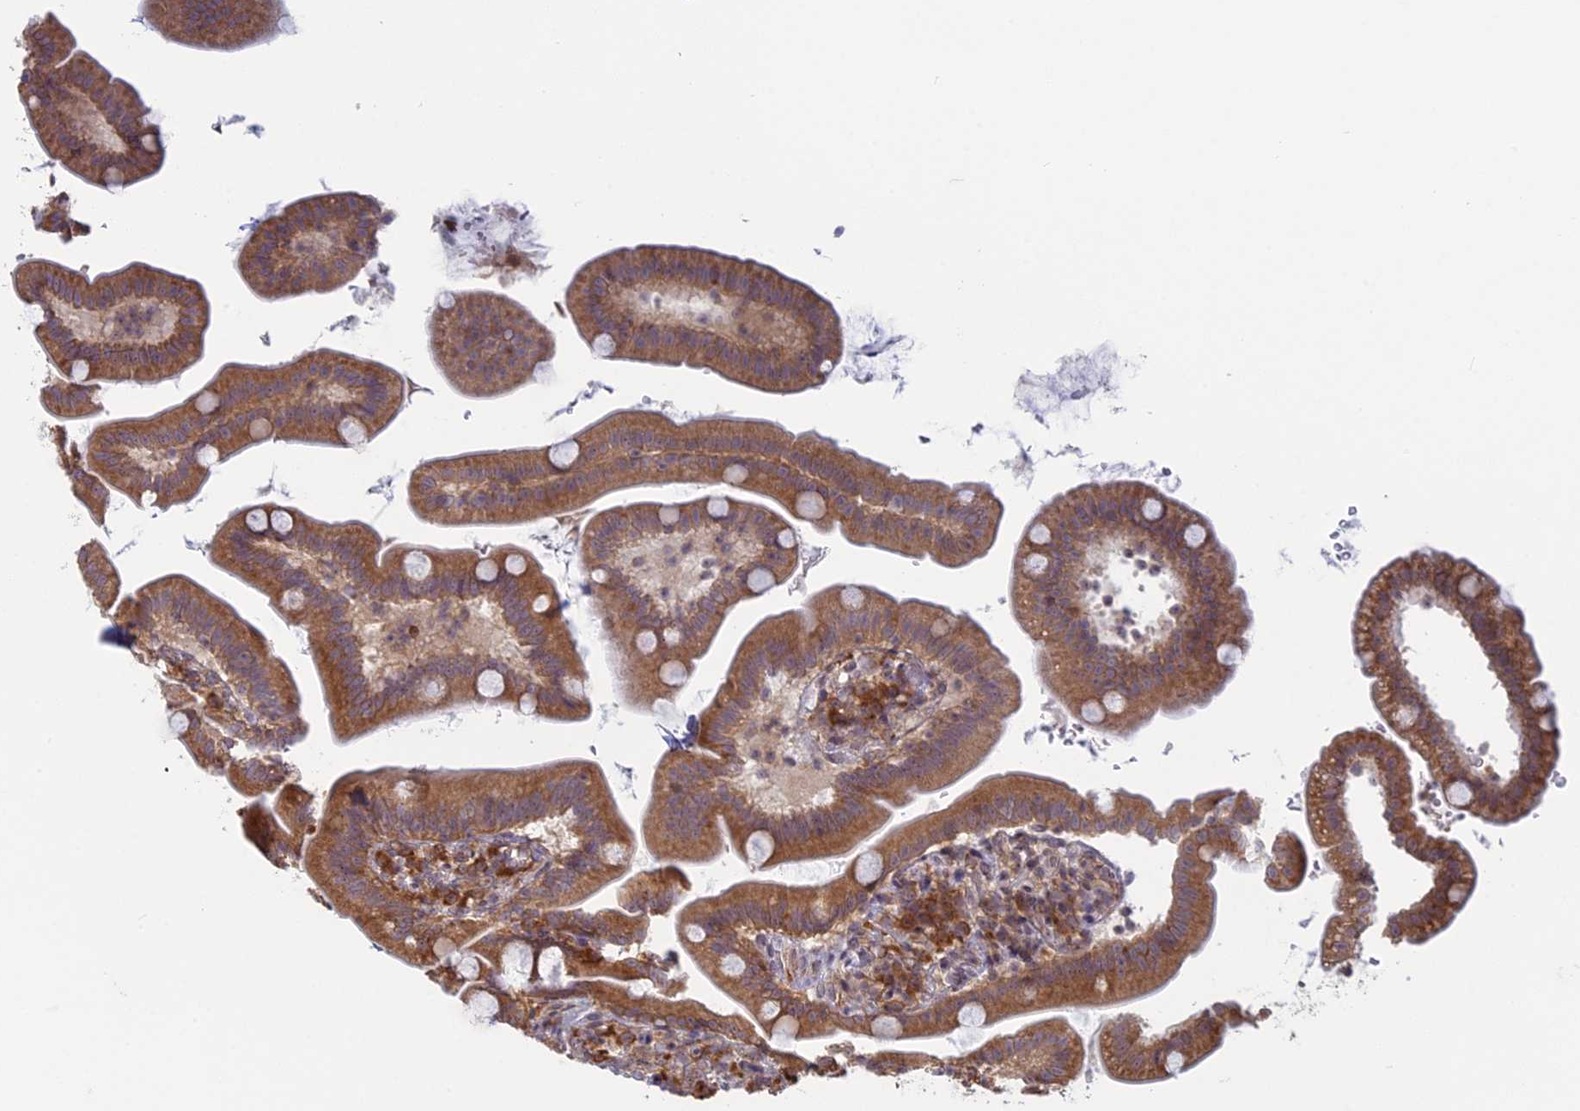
{"staining": {"intensity": "moderate", "quantity": ">75%", "location": "cytoplasmic/membranous"}, "tissue": "duodenum", "cell_type": "Glandular cells", "image_type": "normal", "snomed": [{"axis": "morphology", "description": "Normal tissue, NOS"}, {"axis": "topography", "description": "Duodenum"}], "caption": "A brown stain labels moderate cytoplasmic/membranous expression of a protein in glandular cells of unremarkable human duodenum.", "gene": "RPS19BP1", "patient": {"sex": "female", "age": 67}}